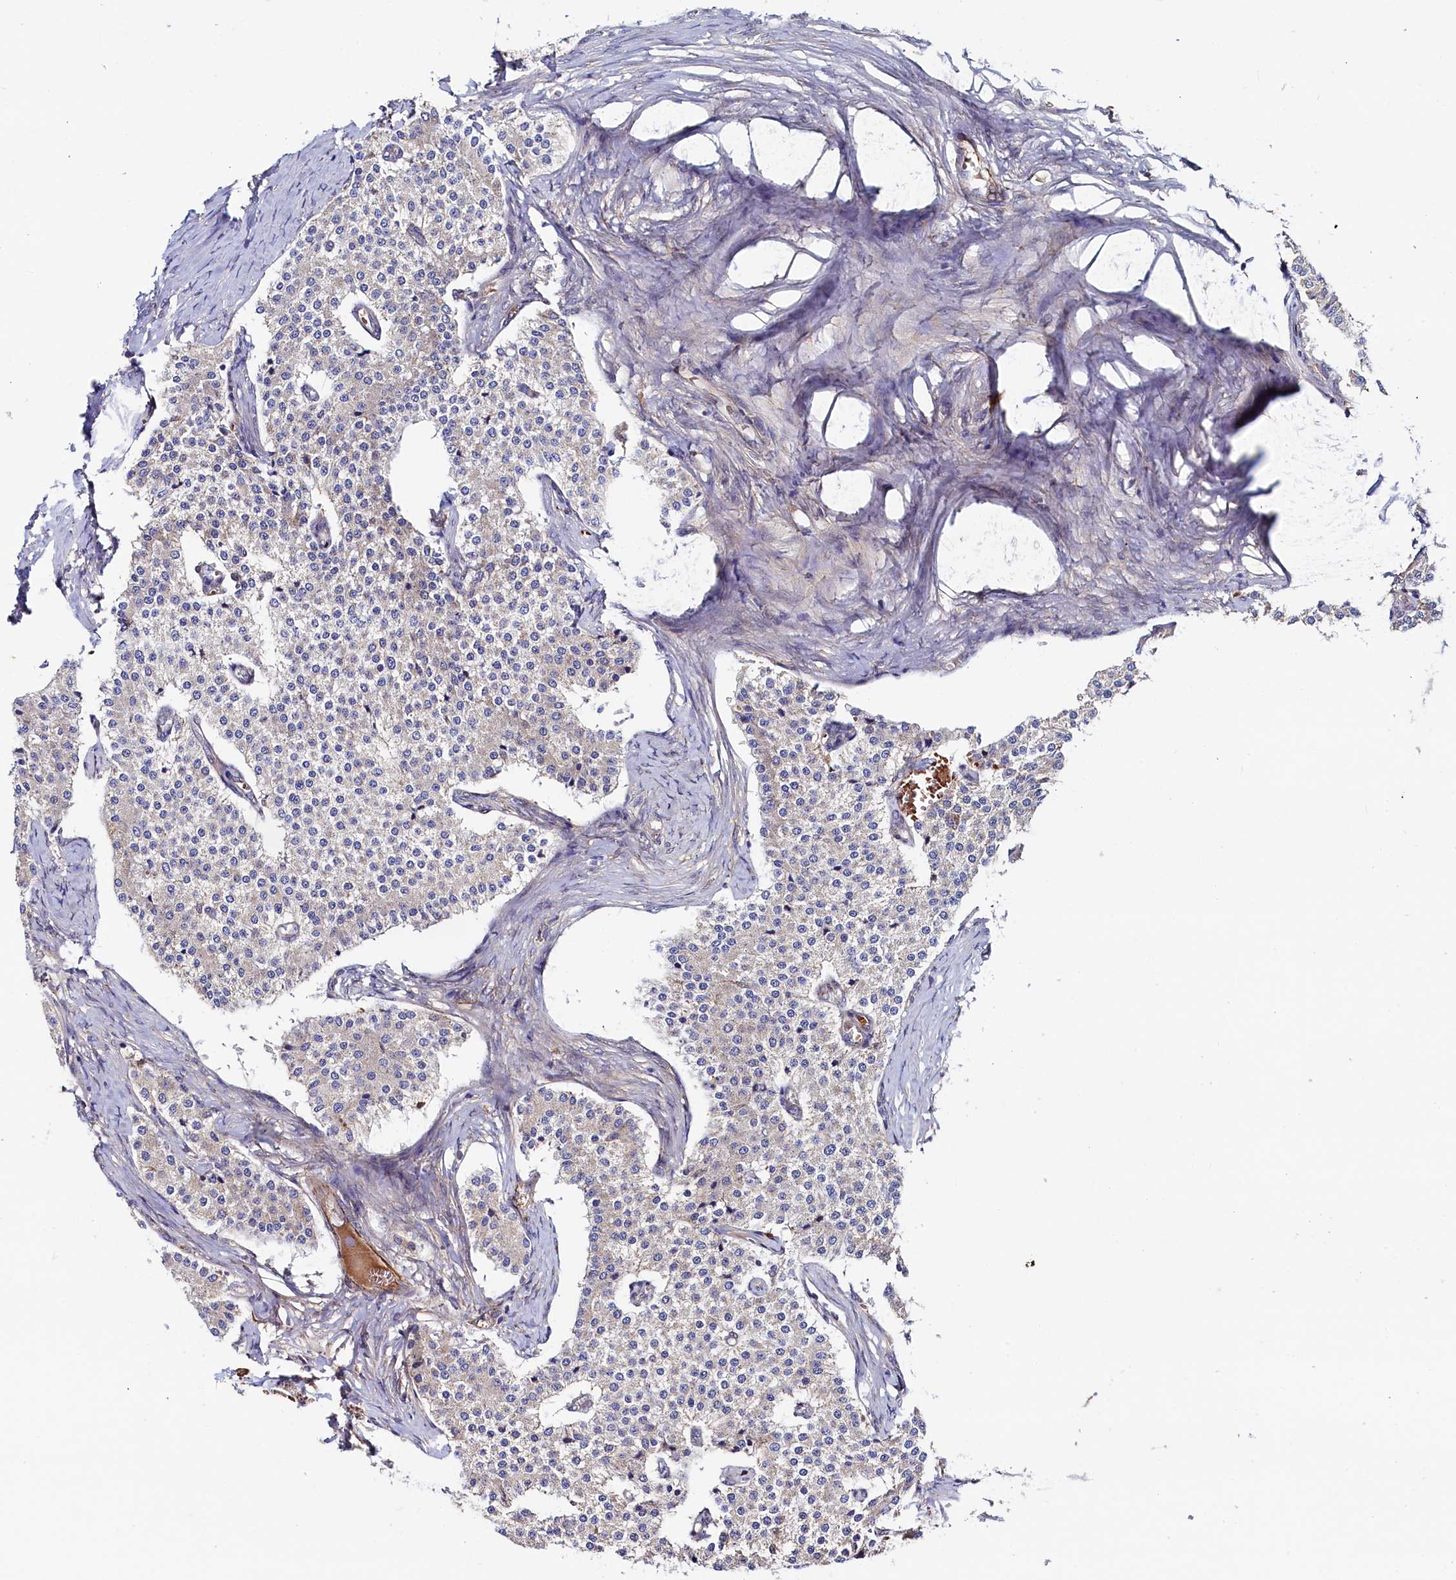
{"staining": {"intensity": "negative", "quantity": "none", "location": "none"}, "tissue": "carcinoid", "cell_type": "Tumor cells", "image_type": "cancer", "snomed": [{"axis": "morphology", "description": "Carcinoid, malignant, NOS"}, {"axis": "topography", "description": "Colon"}], "caption": "The image shows no staining of tumor cells in malignant carcinoid. (IHC, brightfield microscopy, high magnification).", "gene": "ASTE1", "patient": {"sex": "female", "age": 52}}